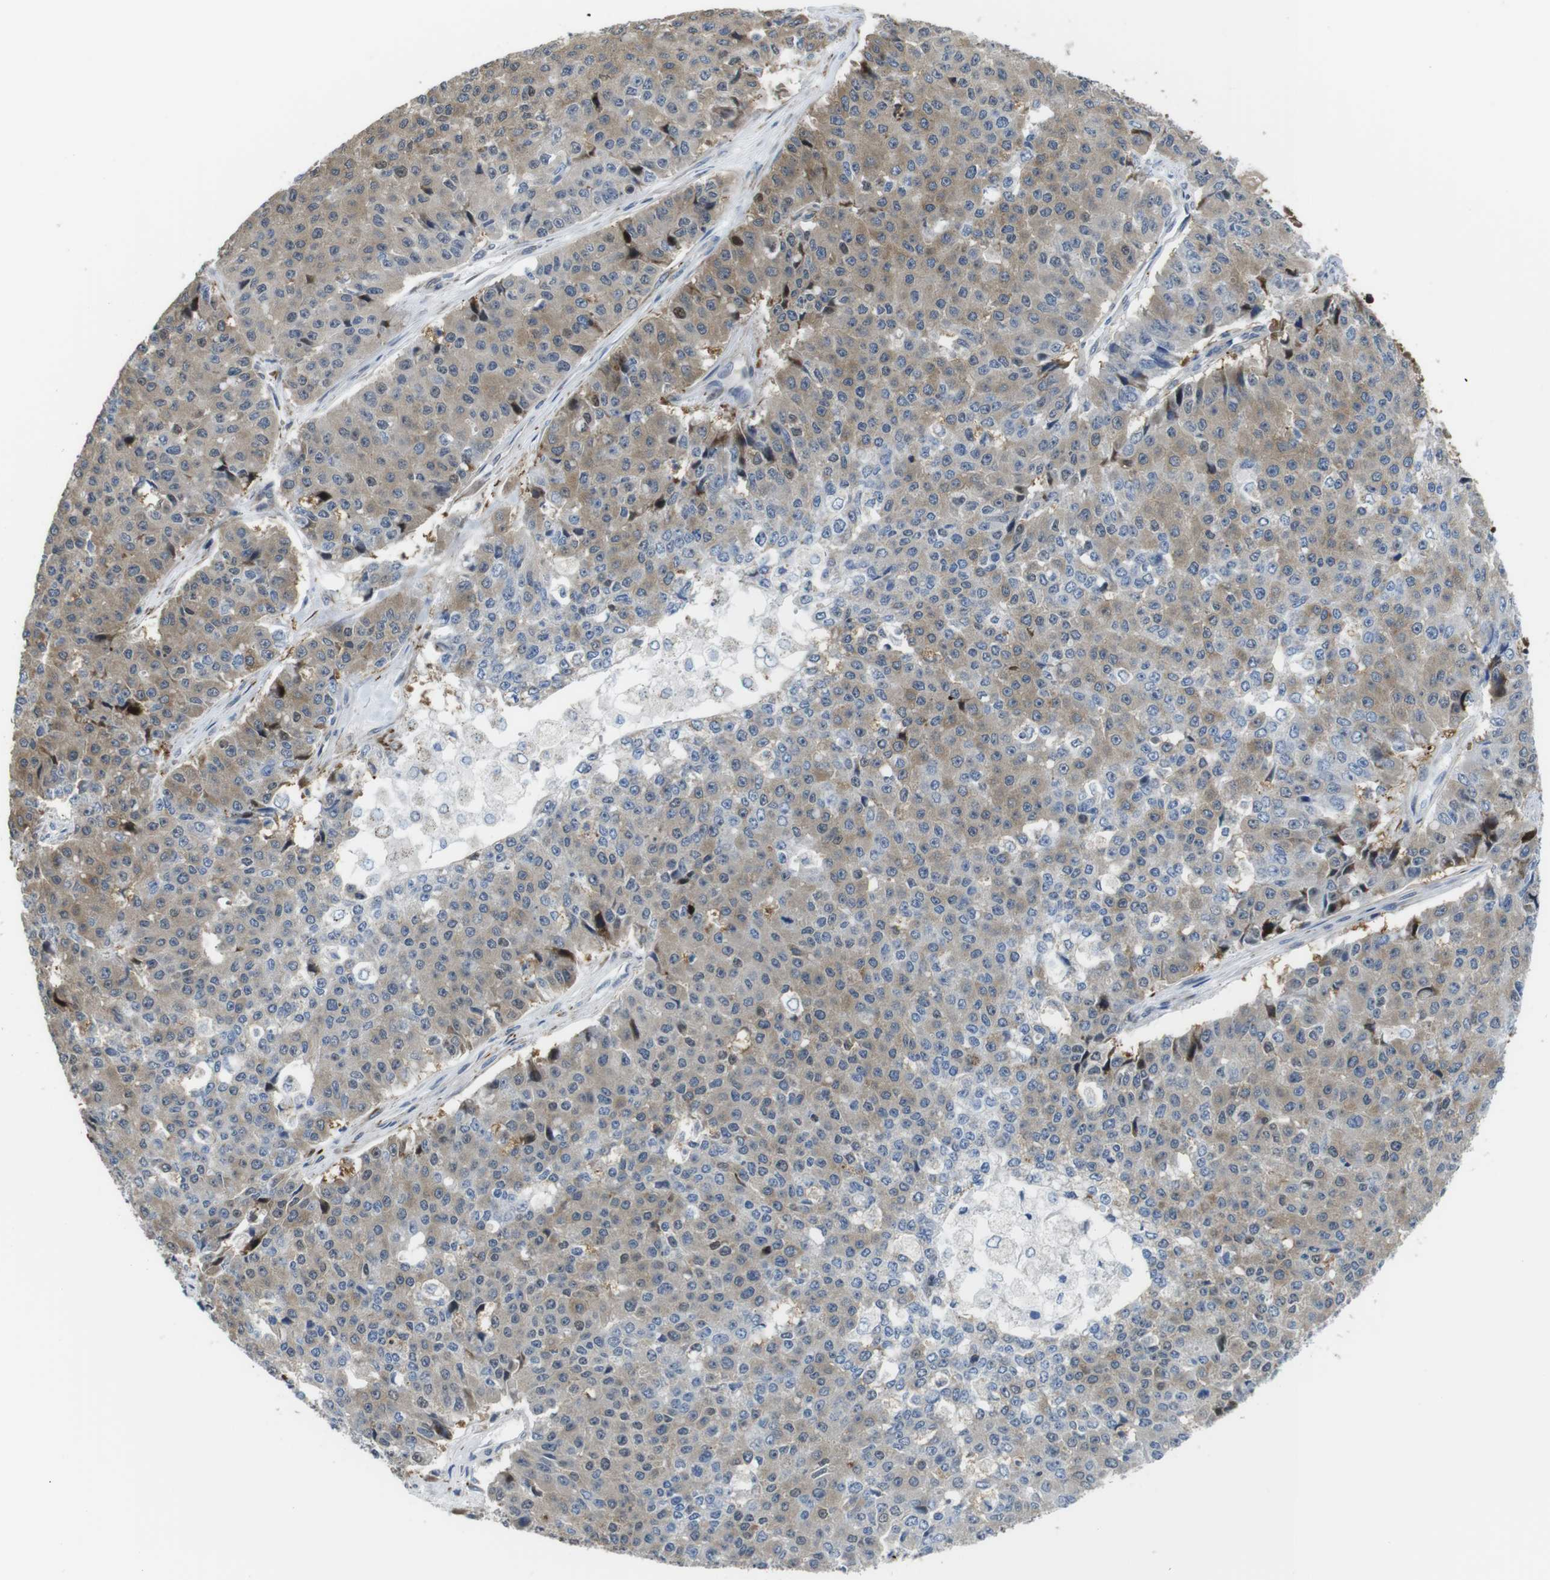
{"staining": {"intensity": "moderate", "quantity": "25%-75%", "location": "cytoplasmic/membranous"}, "tissue": "pancreatic cancer", "cell_type": "Tumor cells", "image_type": "cancer", "snomed": [{"axis": "morphology", "description": "Adenocarcinoma, NOS"}, {"axis": "topography", "description": "Pancreas"}], "caption": "Moderate cytoplasmic/membranous expression is seen in about 25%-75% of tumor cells in pancreatic cancer (adenocarcinoma). (DAB (3,3'-diaminobenzidine) = brown stain, brightfield microscopy at high magnification).", "gene": "KCNE3", "patient": {"sex": "male", "age": 50}}